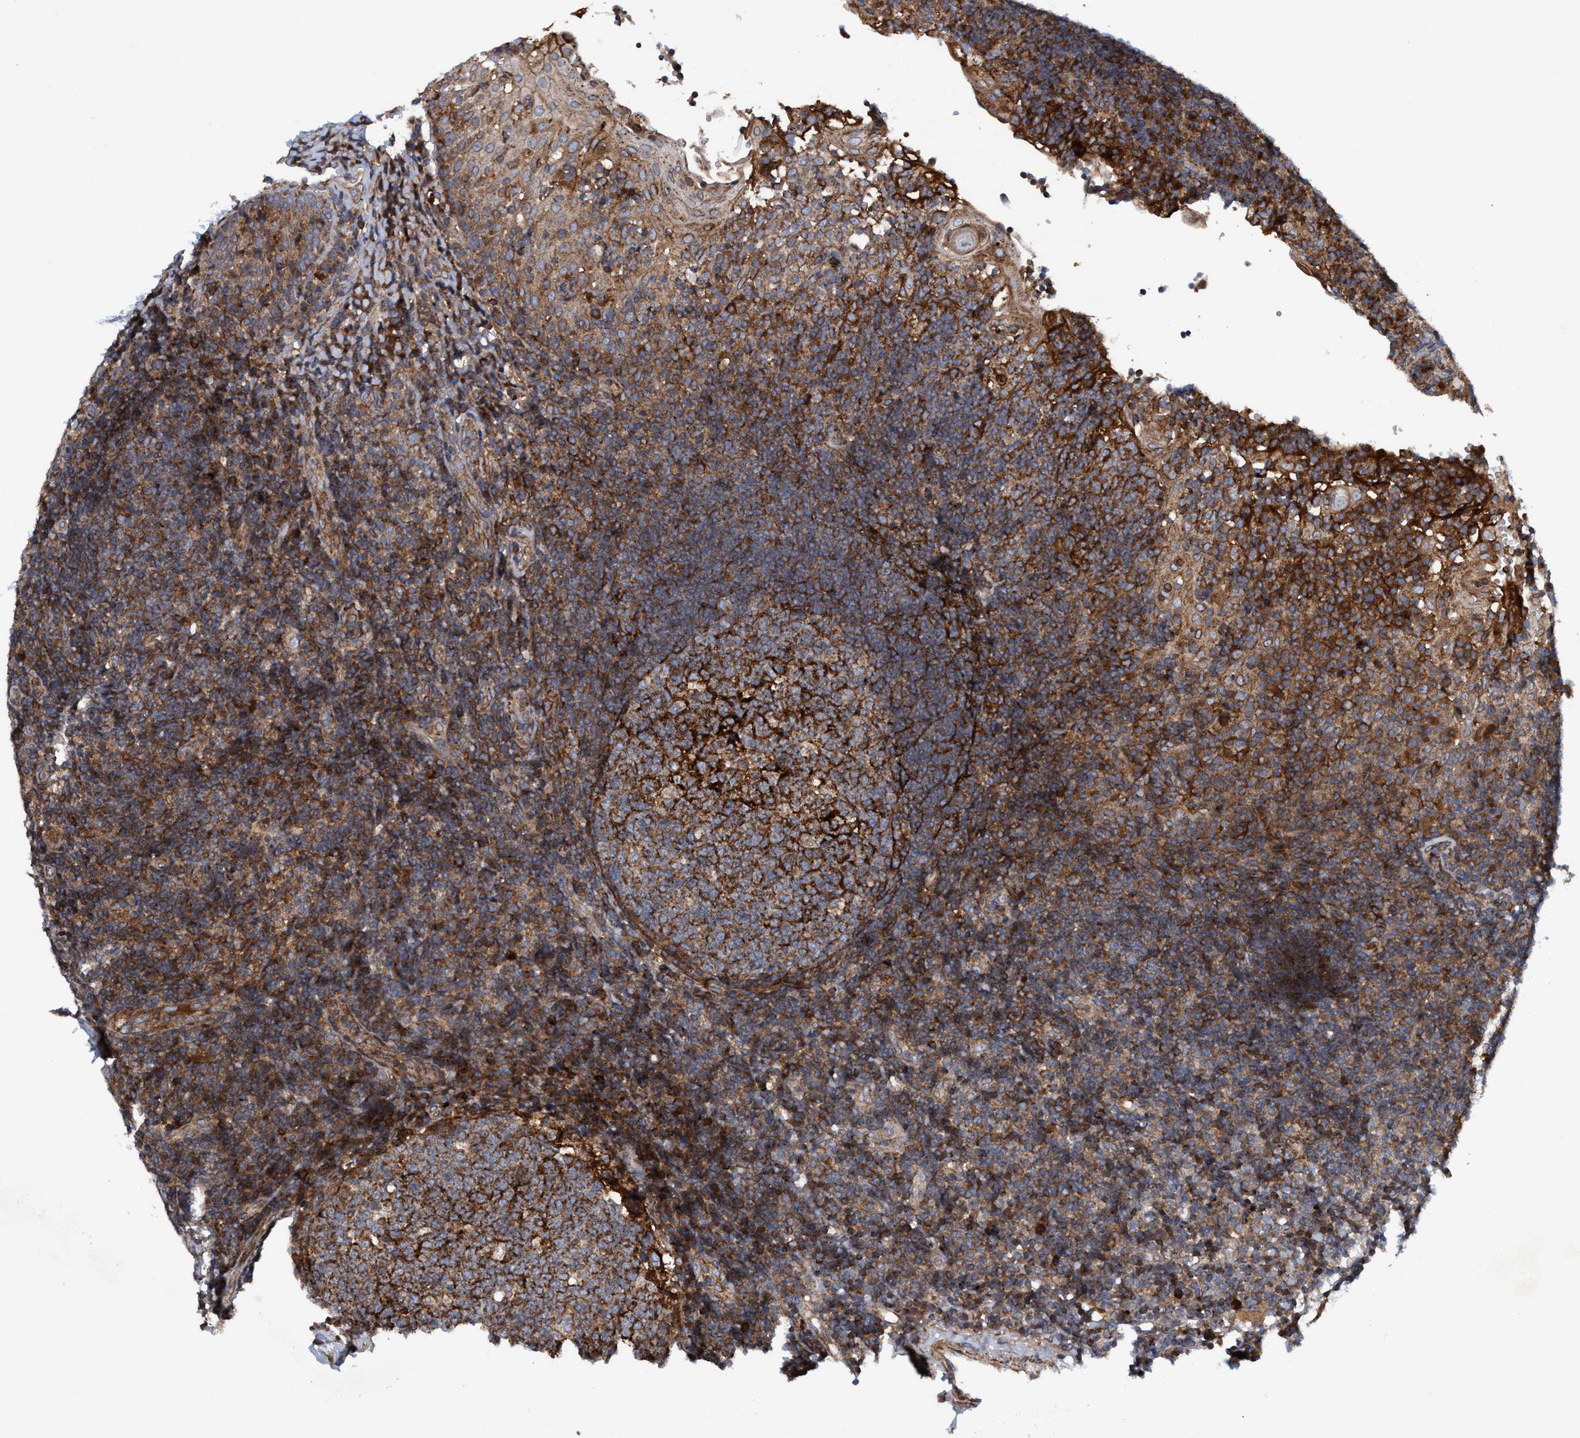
{"staining": {"intensity": "strong", "quantity": ">75%", "location": "cytoplasmic/membranous"}, "tissue": "tonsil", "cell_type": "Germinal center cells", "image_type": "normal", "snomed": [{"axis": "morphology", "description": "Normal tissue, NOS"}, {"axis": "topography", "description": "Tonsil"}], "caption": "Protein staining shows strong cytoplasmic/membranous staining in about >75% of germinal center cells in normal tonsil. Using DAB (brown) and hematoxylin (blue) stains, captured at high magnification using brightfield microscopy.", "gene": "SLC16A3", "patient": {"sex": "female", "age": 40}}